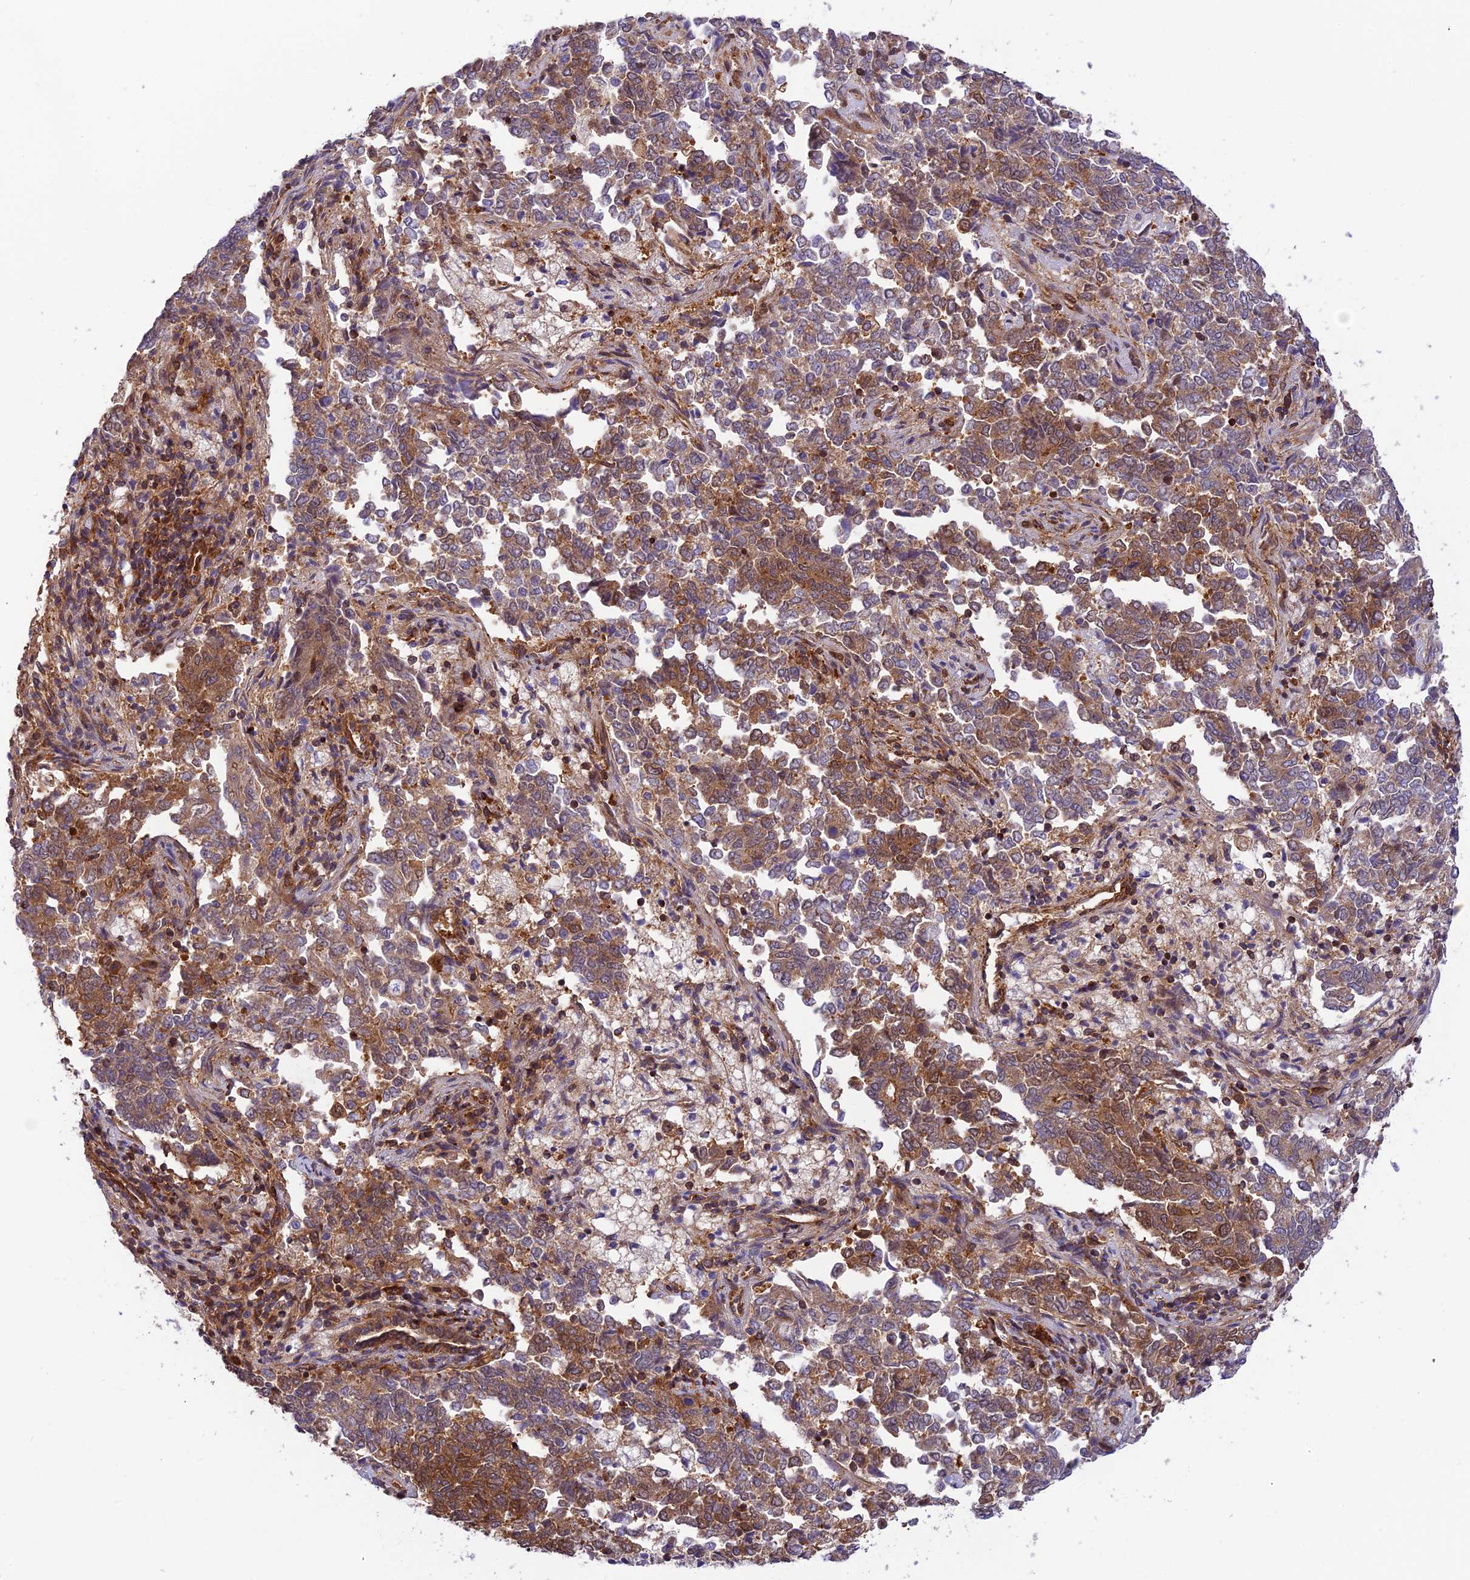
{"staining": {"intensity": "moderate", "quantity": ">75%", "location": "cytoplasmic/membranous"}, "tissue": "endometrial cancer", "cell_type": "Tumor cells", "image_type": "cancer", "snomed": [{"axis": "morphology", "description": "Adenocarcinoma, NOS"}, {"axis": "topography", "description": "Endometrium"}], "caption": "A histopathology image of human endometrial cancer stained for a protein reveals moderate cytoplasmic/membranous brown staining in tumor cells.", "gene": "EVI5L", "patient": {"sex": "female", "age": 80}}